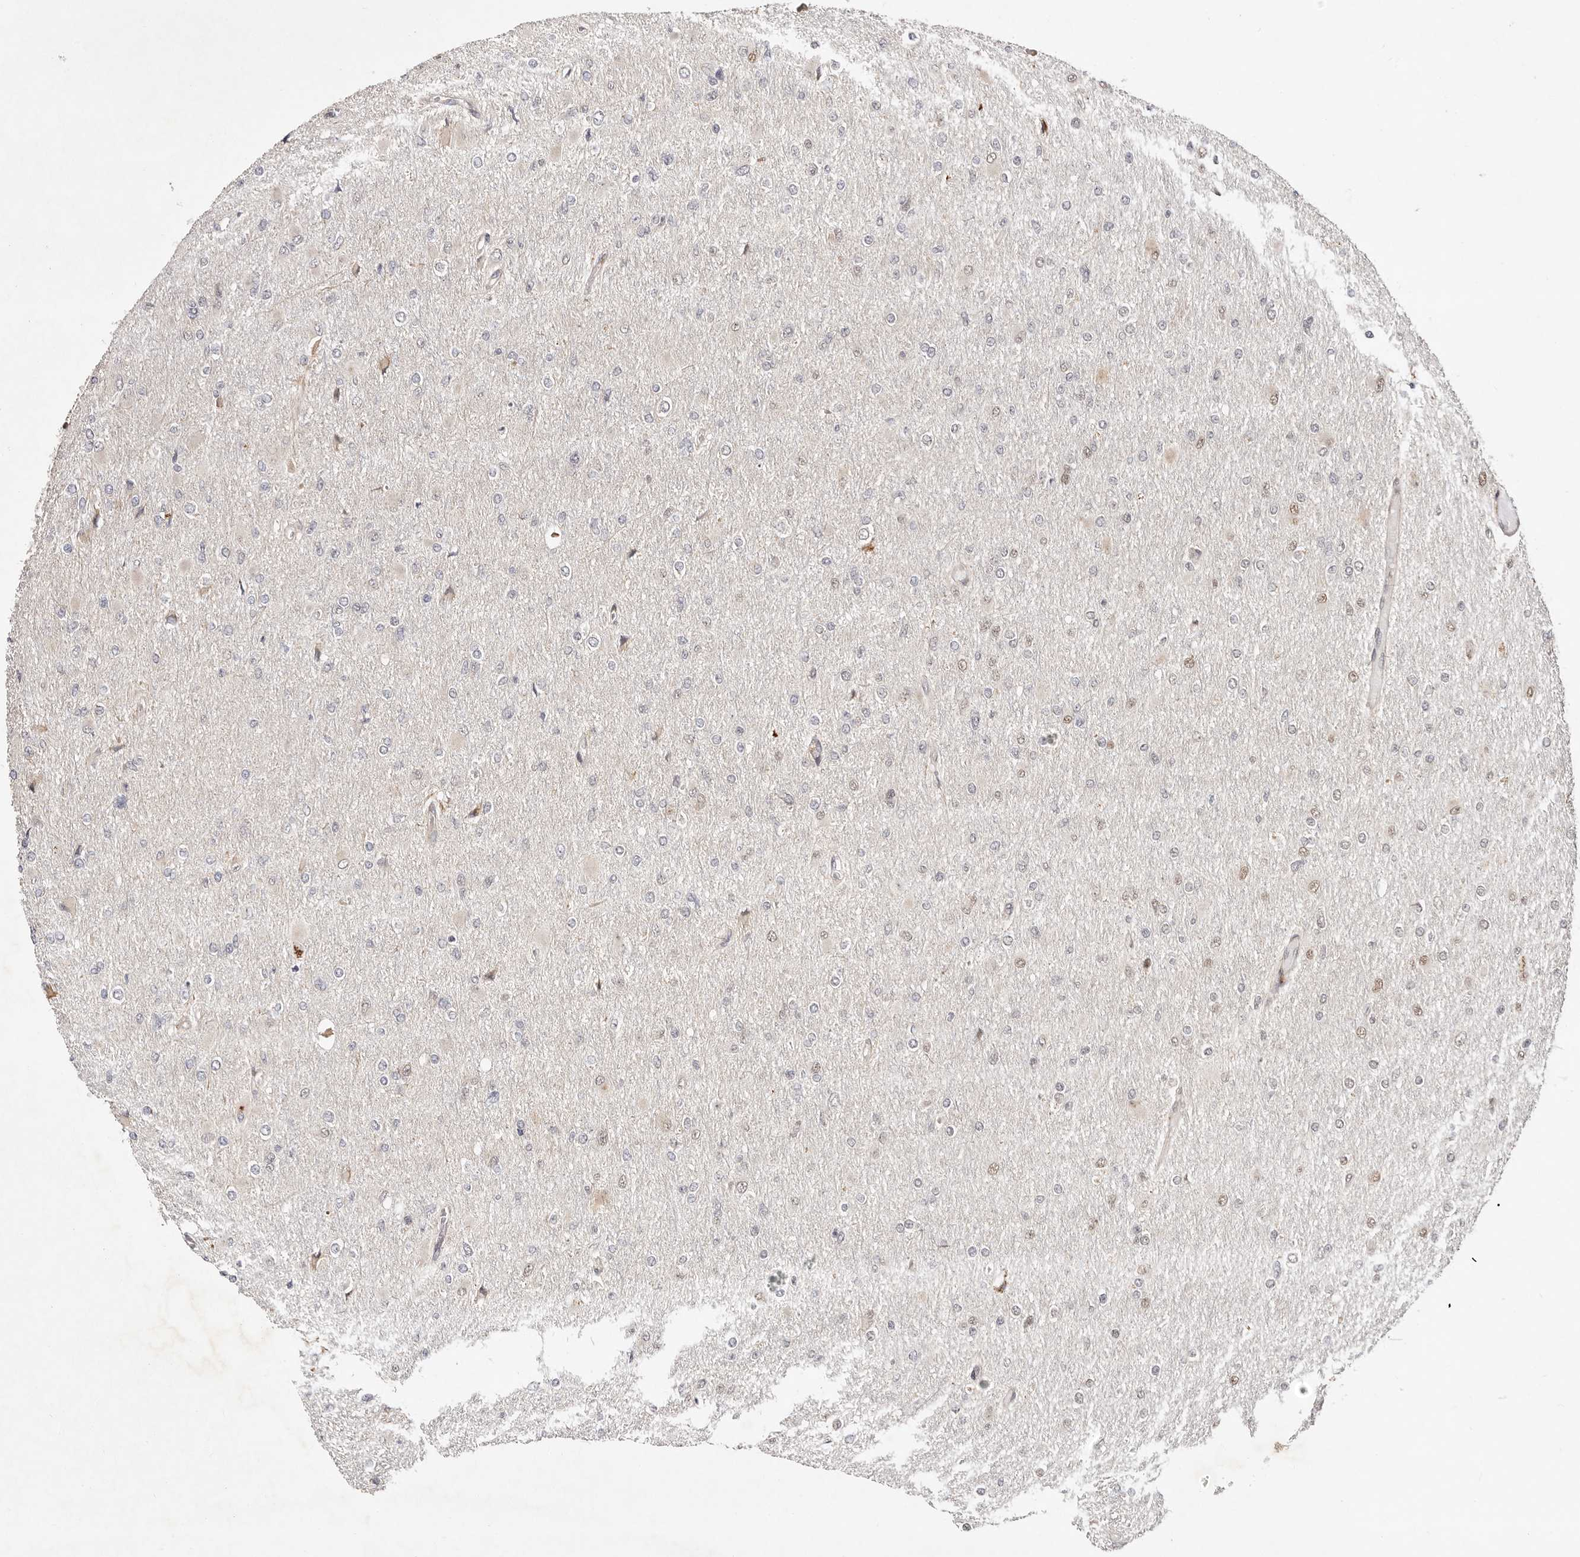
{"staining": {"intensity": "weak", "quantity": "<25%", "location": "nuclear"}, "tissue": "glioma", "cell_type": "Tumor cells", "image_type": "cancer", "snomed": [{"axis": "morphology", "description": "Glioma, malignant, High grade"}, {"axis": "topography", "description": "Cerebral cortex"}], "caption": "High magnification brightfield microscopy of malignant high-grade glioma stained with DAB (3,3'-diaminobenzidine) (brown) and counterstained with hematoxylin (blue): tumor cells show no significant expression.", "gene": "BCL2L15", "patient": {"sex": "female", "age": 36}}